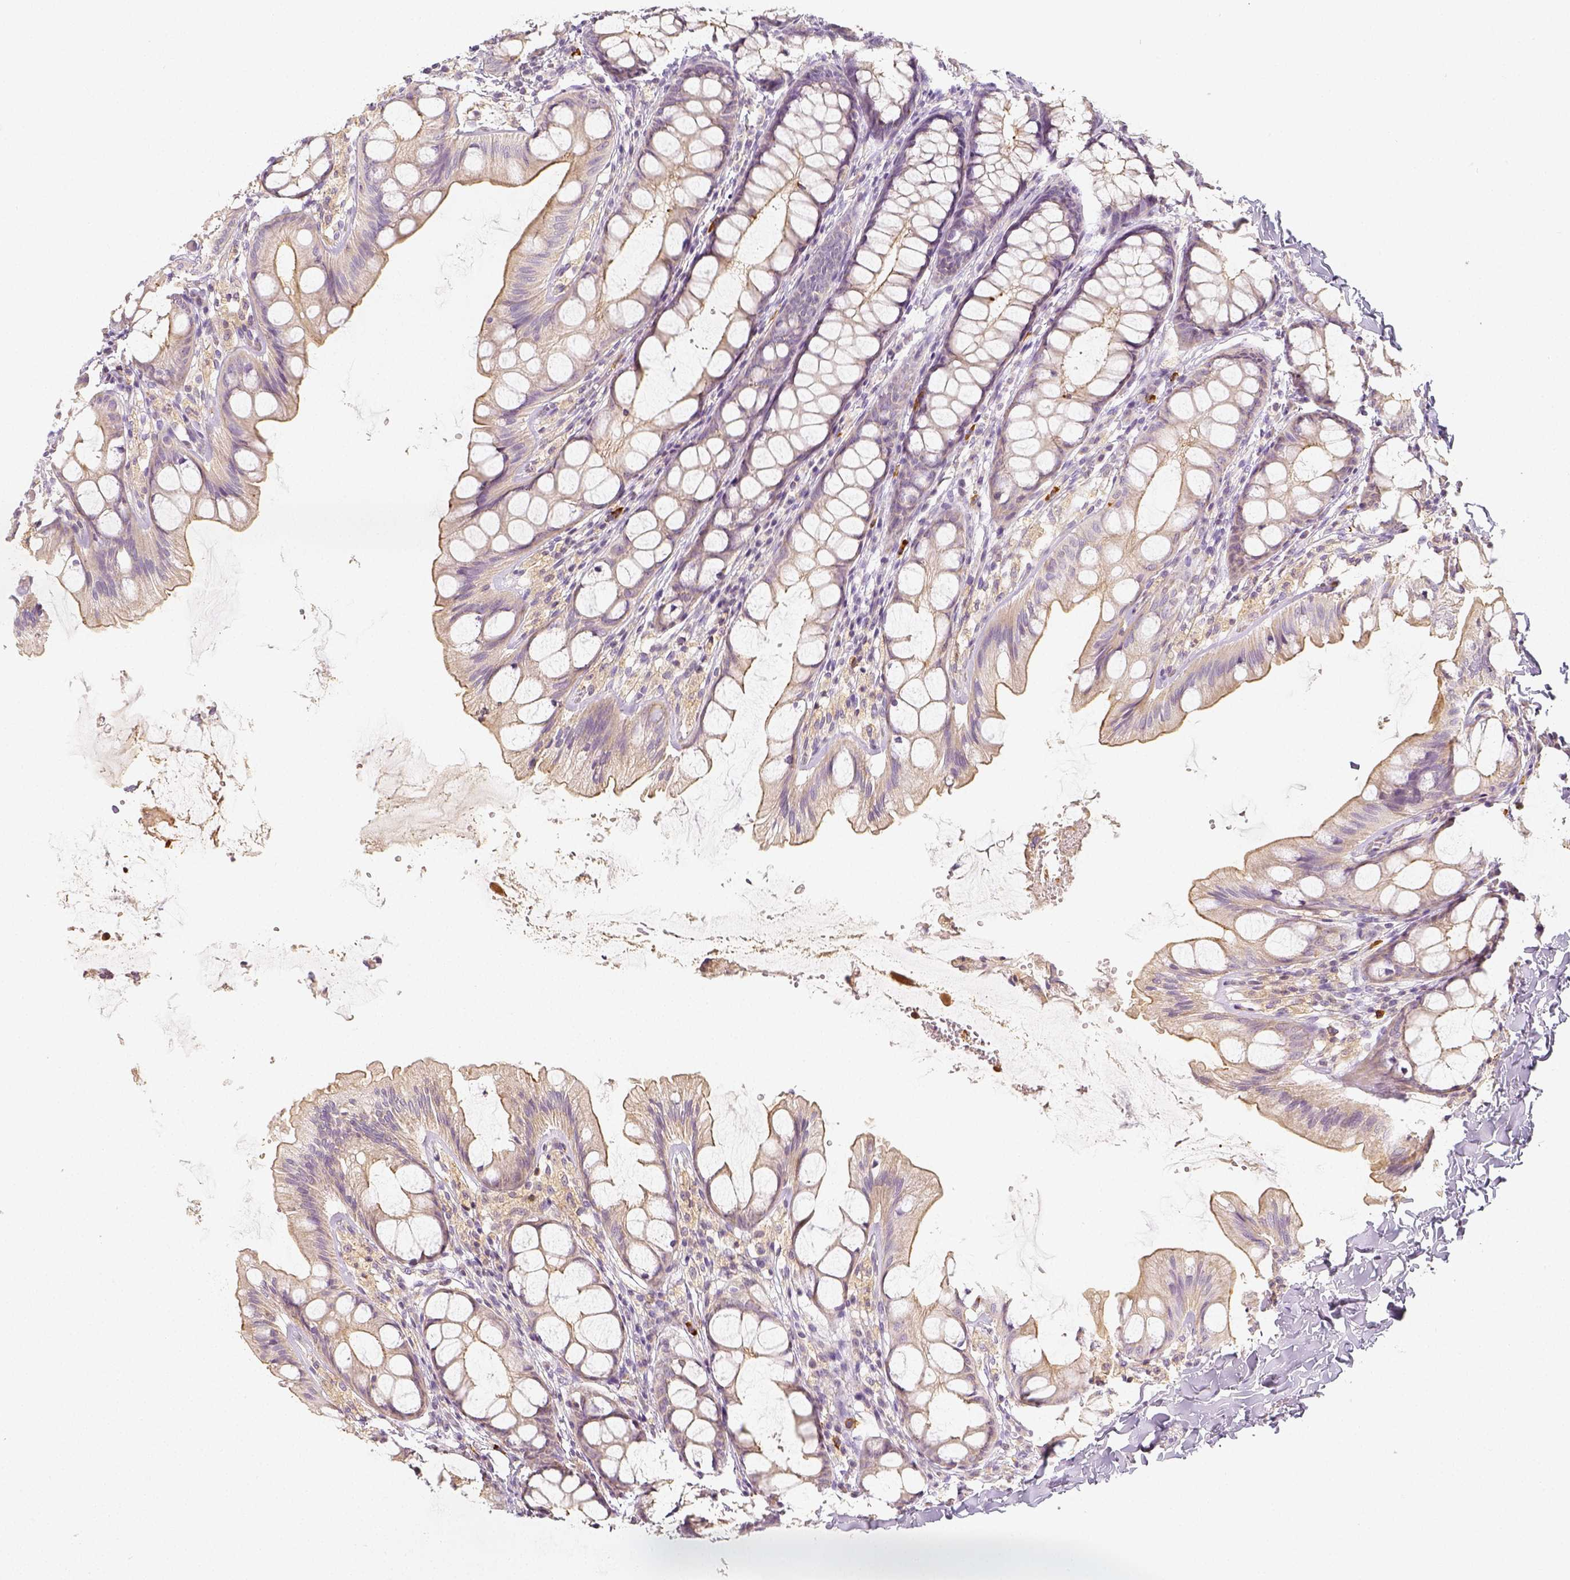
{"staining": {"intensity": "negative", "quantity": "none", "location": "none"}, "tissue": "colon", "cell_type": "Endothelial cells", "image_type": "normal", "snomed": [{"axis": "morphology", "description": "Normal tissue, NOS"}, {"axis": "topography", "description": "Colon"}], "caption": "Immunohistochemistry (IHC) of normal human colon displays no staining in endothelial cells. (Brightfield microscopy of DAB (3,3'-diaminobenzidine) immunohistochemistry at high magnification).", "gene": "PTPRJ", "patient": {"sex": "male", "age": 47}}